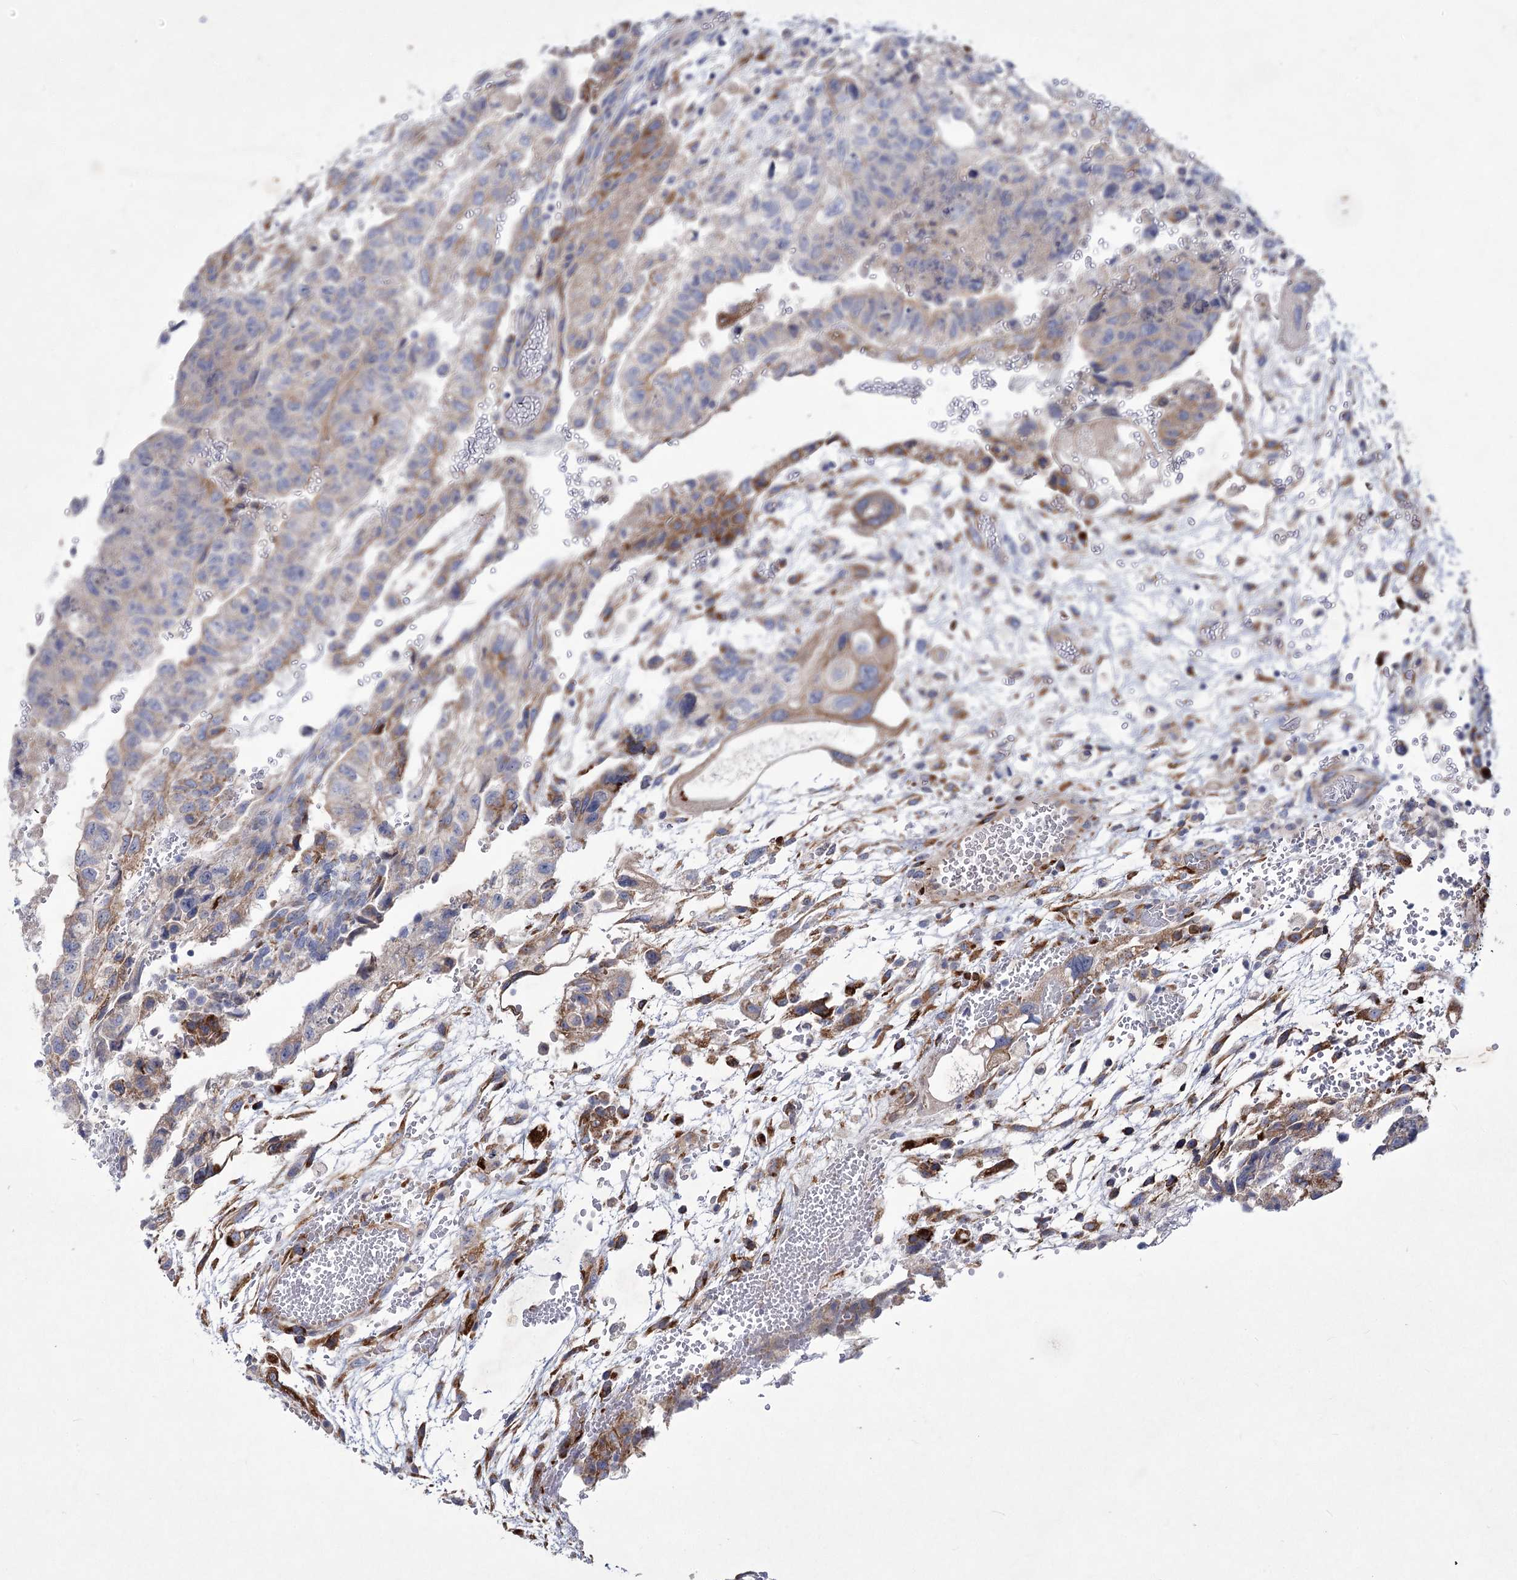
{"staining": {"intensity": "moderate", "quantity": "<25%", "location": "cytoplasmic/membranous"}, "tissue": "testis cancer", "cell_type": "Tumor cells", "image_type": "cancer", "snomed": [{"axis": "morphology", "description": "Carcinoma, Embryonal, NOS"}, {"axis": "topography", "description": "Testis"}], "caption": "A photomicrograph showing moderate cytoplasmic/membranous positivity in approximately <25% of tumor cells in testis cancer (embryonal carcinoma), as visualized by brown immunohistochemical staining.", "gene": "ARFGEF3", "patient": {"sex": "male", "age": 36}}